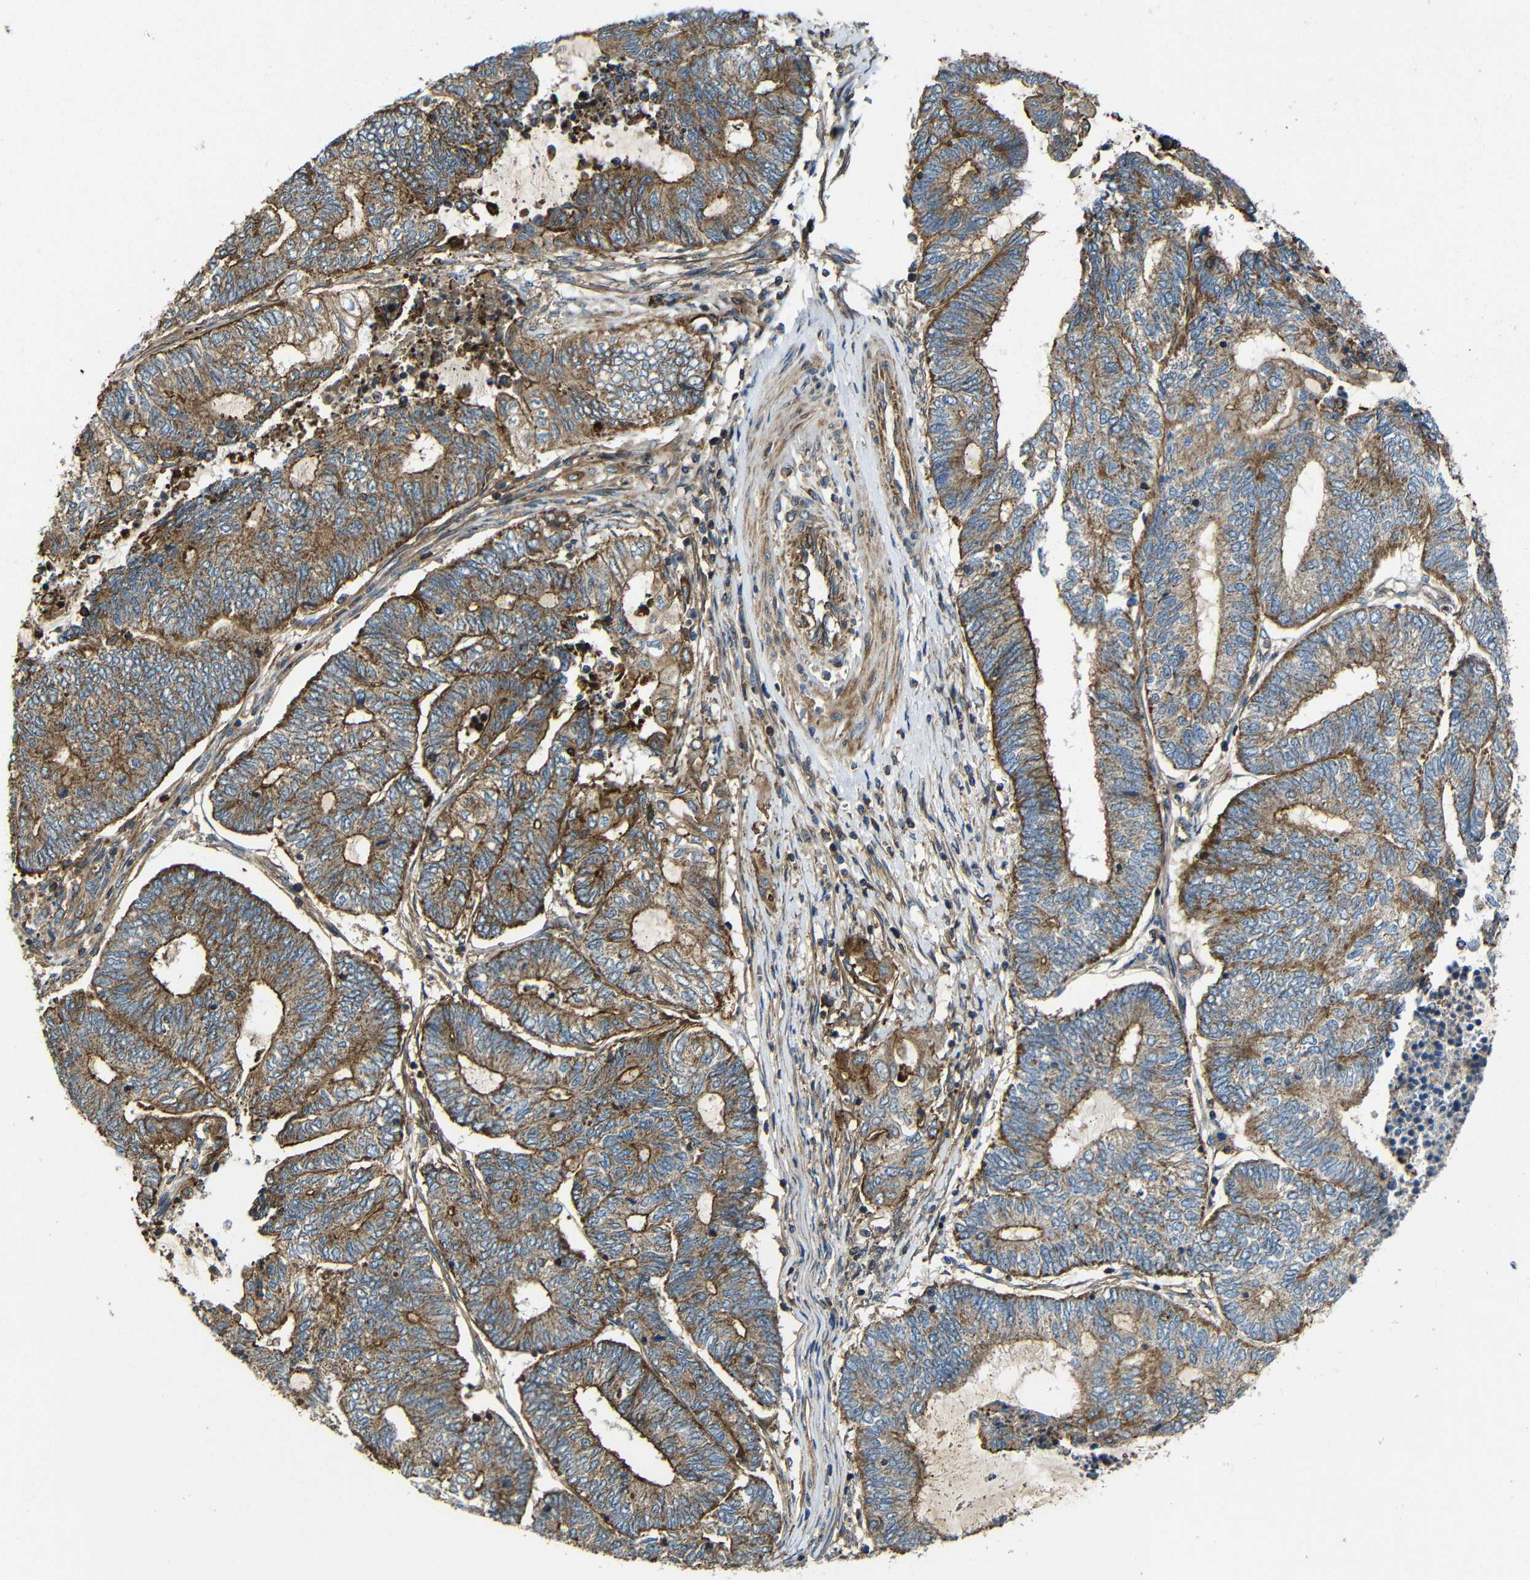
{"staining": {"intensity": "moderate", "quantity": ">75%", "location": "cytoplasmic/membranous"}, "tissue": "endometrial cancer", "cell_type": "Tumor cells", "image_type": "cancer", "snomed": [{"axis": "morphology", "description": "Adenocarcinoma, NOS"}, {"axis": "topography", "description": "Uterus"}, {"axis": "topography", "description": "Endometrium"}], "caption": "High-power microscopy captured an immunohistochemistry photomicrograph of endometrial cancer (adenocarcinoma), revealing moderate cytoplasmic/membranous positivity in about >75% of tumor cells.", "gene": "PTCH1", "patient": {"sex": "female", "age": 70}}